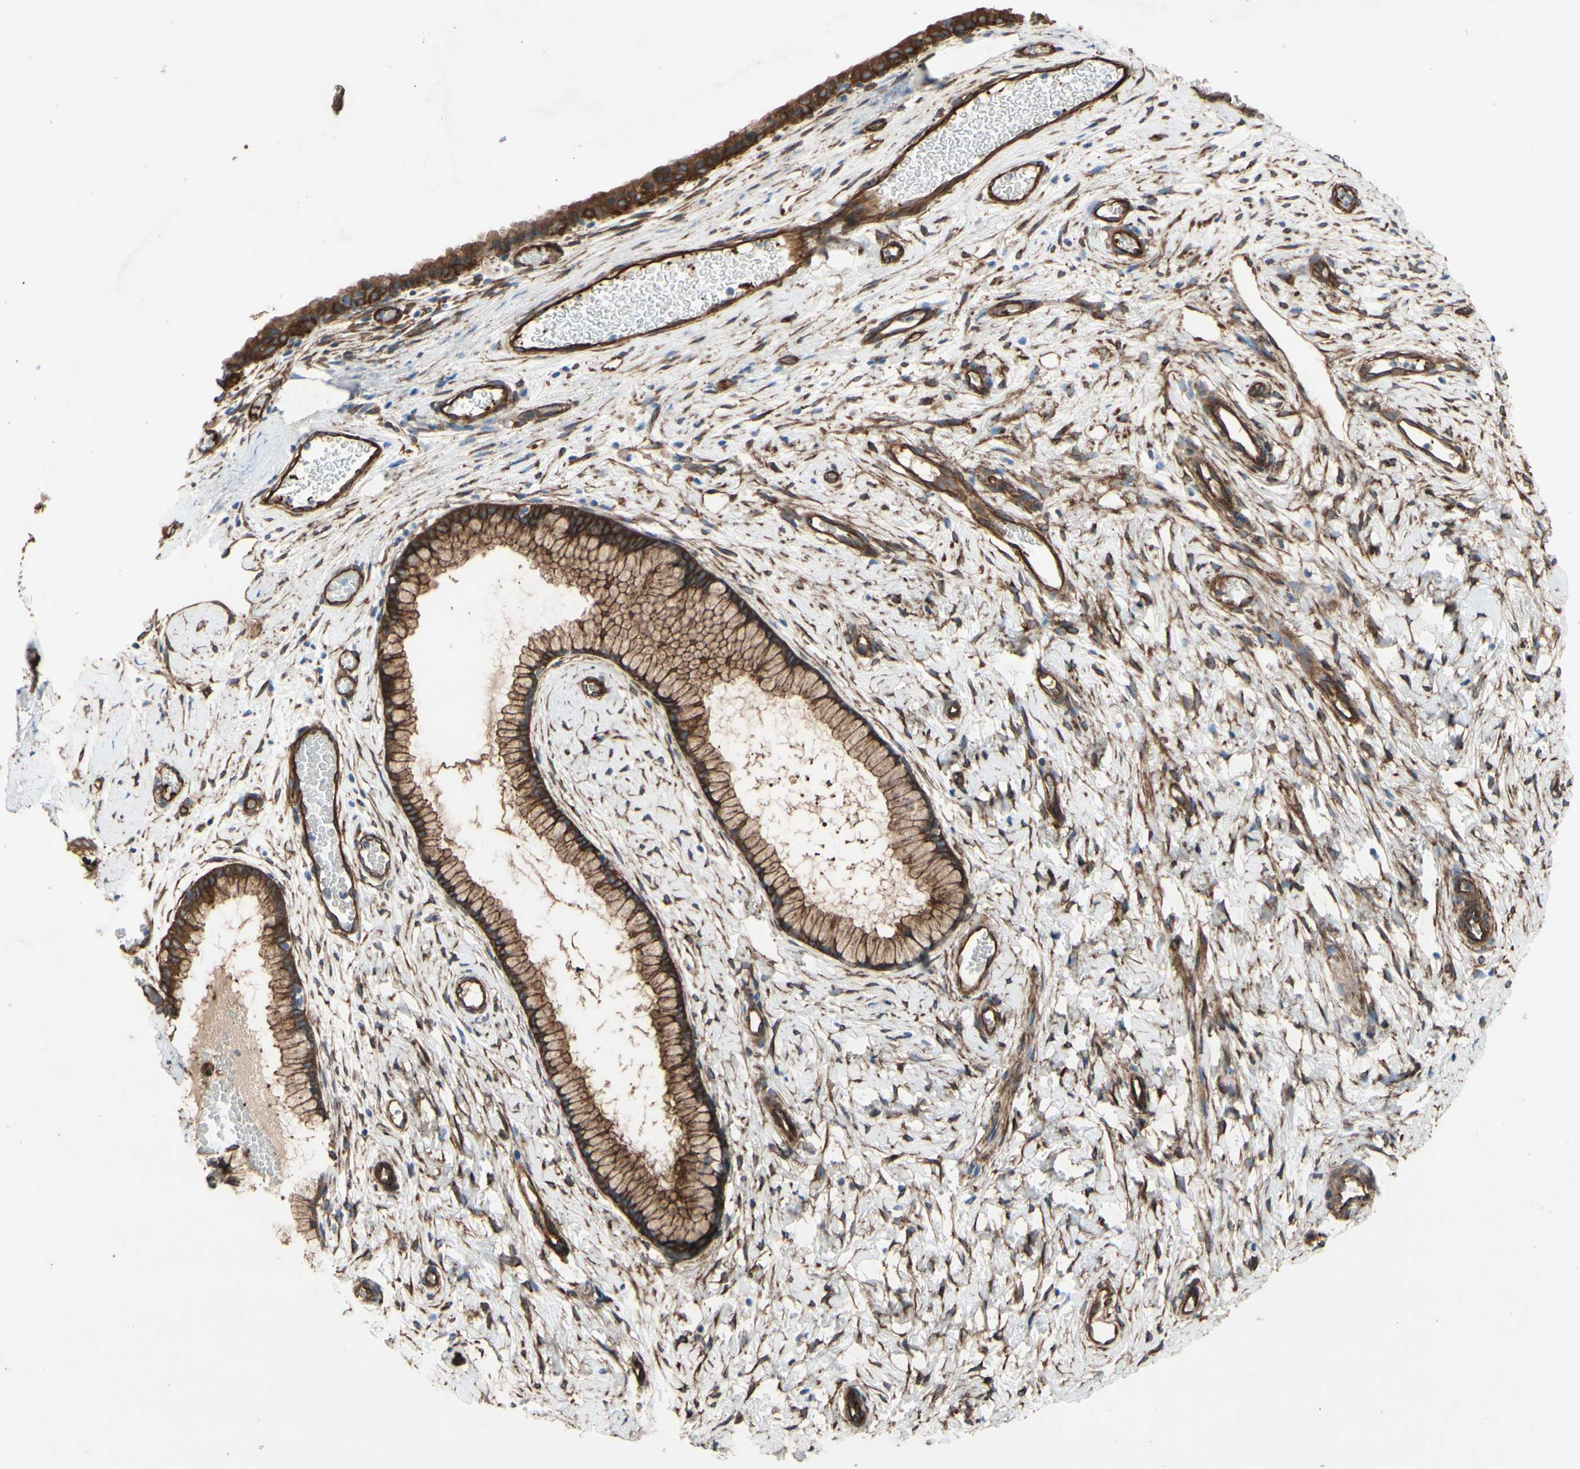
{"staining": {"intensity": "weak", "quantity": ">75%", "location": "cytoplasmic/membranous"}, "tissue": "cervix", "cell_type": "Glandular cells", "image_type": "normal", "snomed": [{"axis": "morphology", "description": "Normal tissue, NOS"}, {"axis": "topography", "description": "Cervix"}], "caption": "Immunohistochemistry (IHC) histopathology image of unremarkable cervix: cervix stained using IHC displays low levels of weak protein expression localized specifically in the cytoplasmic/membranous of glandular cells, appearing as a cytoplasmic/membranous brown color.", "gene": "CTTNBP2", "patient": {"sex": "female", "age": 65}}